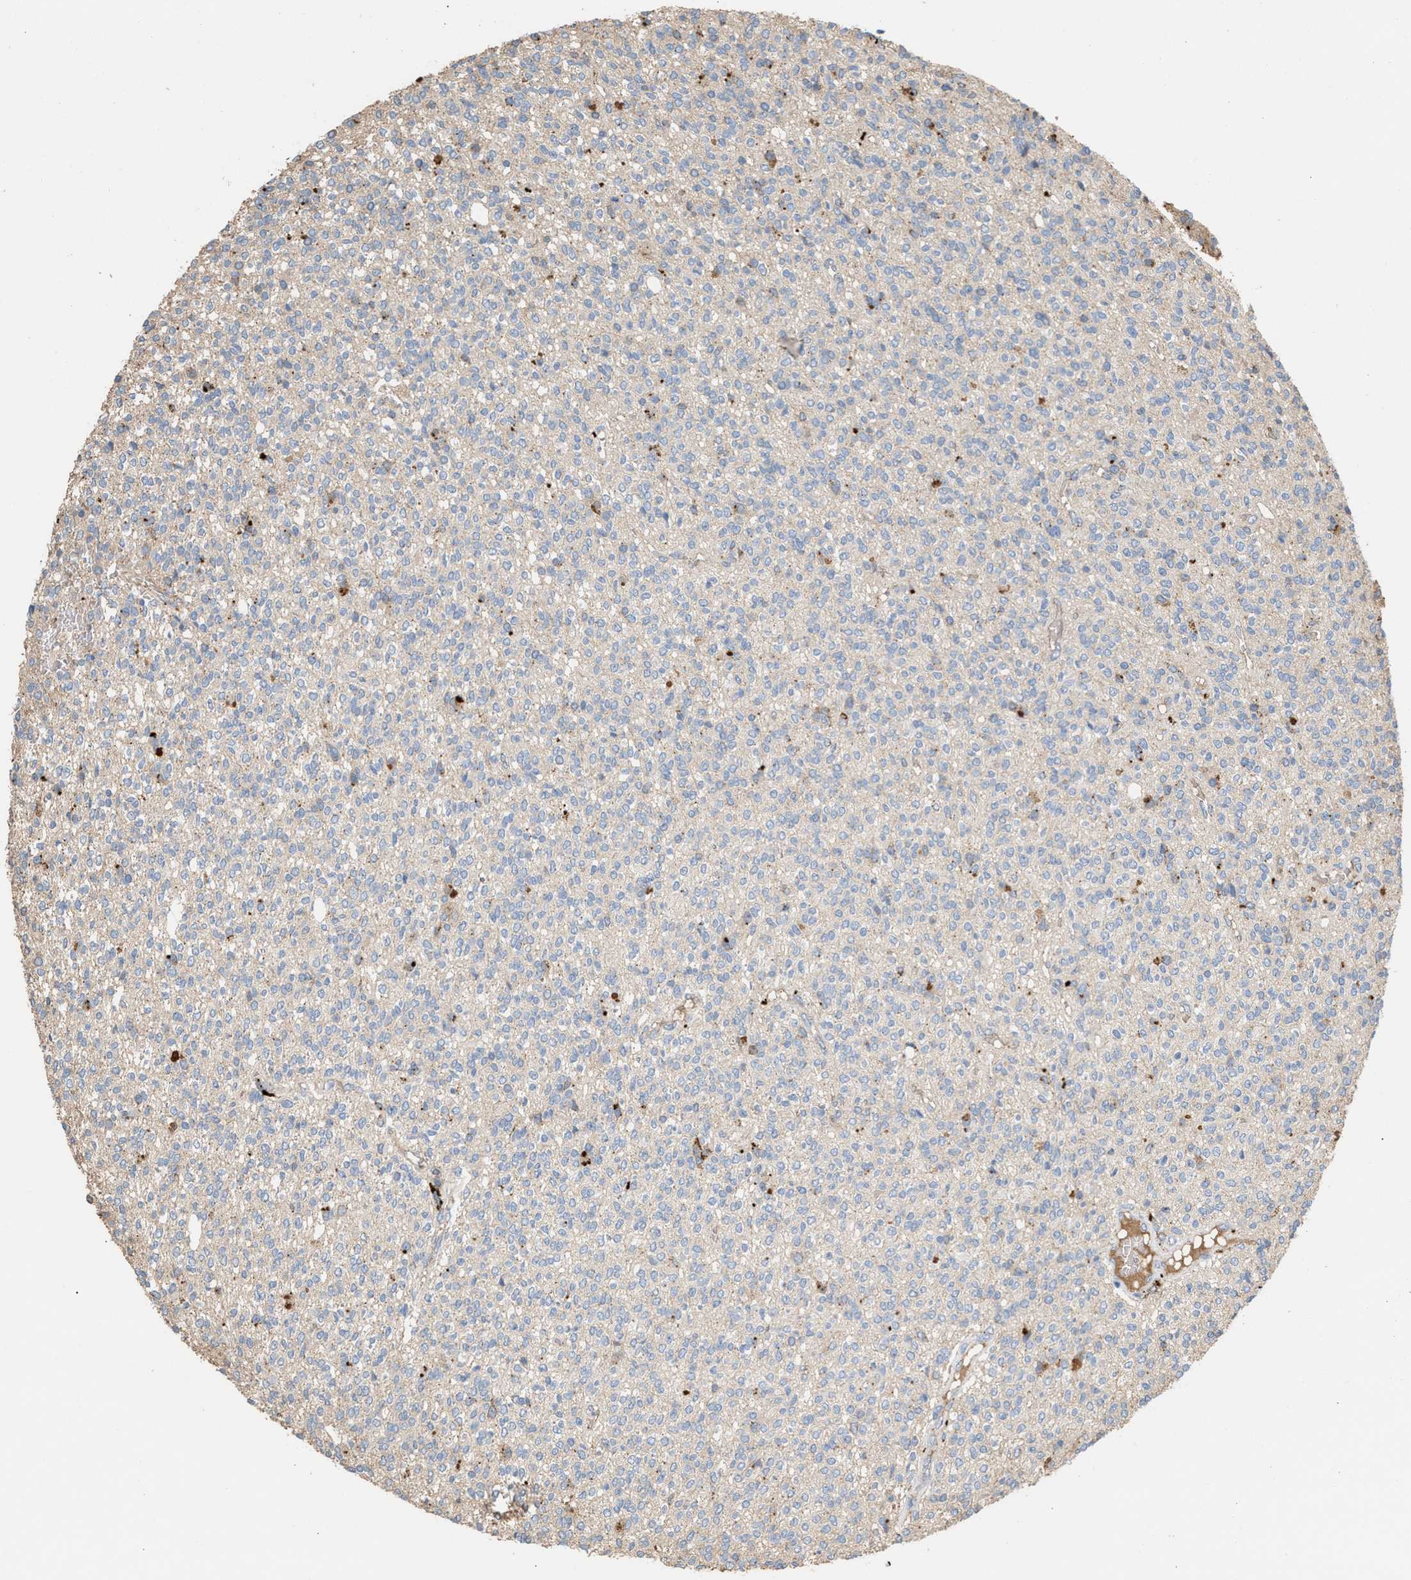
{"staining": {"intensity": "negative", "quantity": "none", "location": "none"}, "tissue": "glioma", "cell_type": "Tumor cells", "image_type": "cancer", "snomed": [{"axis": "morphology", "description": "Glioma, malignant, High grade"}, {"axis": "topography", "description": "Brain"}], "caption": "Malignant glioma (high-grade) stained for a protein using immunohistochemistry (IHC) displays no expression tumor cells.", "gene": "ELMO3", "patient": {"sex": "male", "age": 34}}